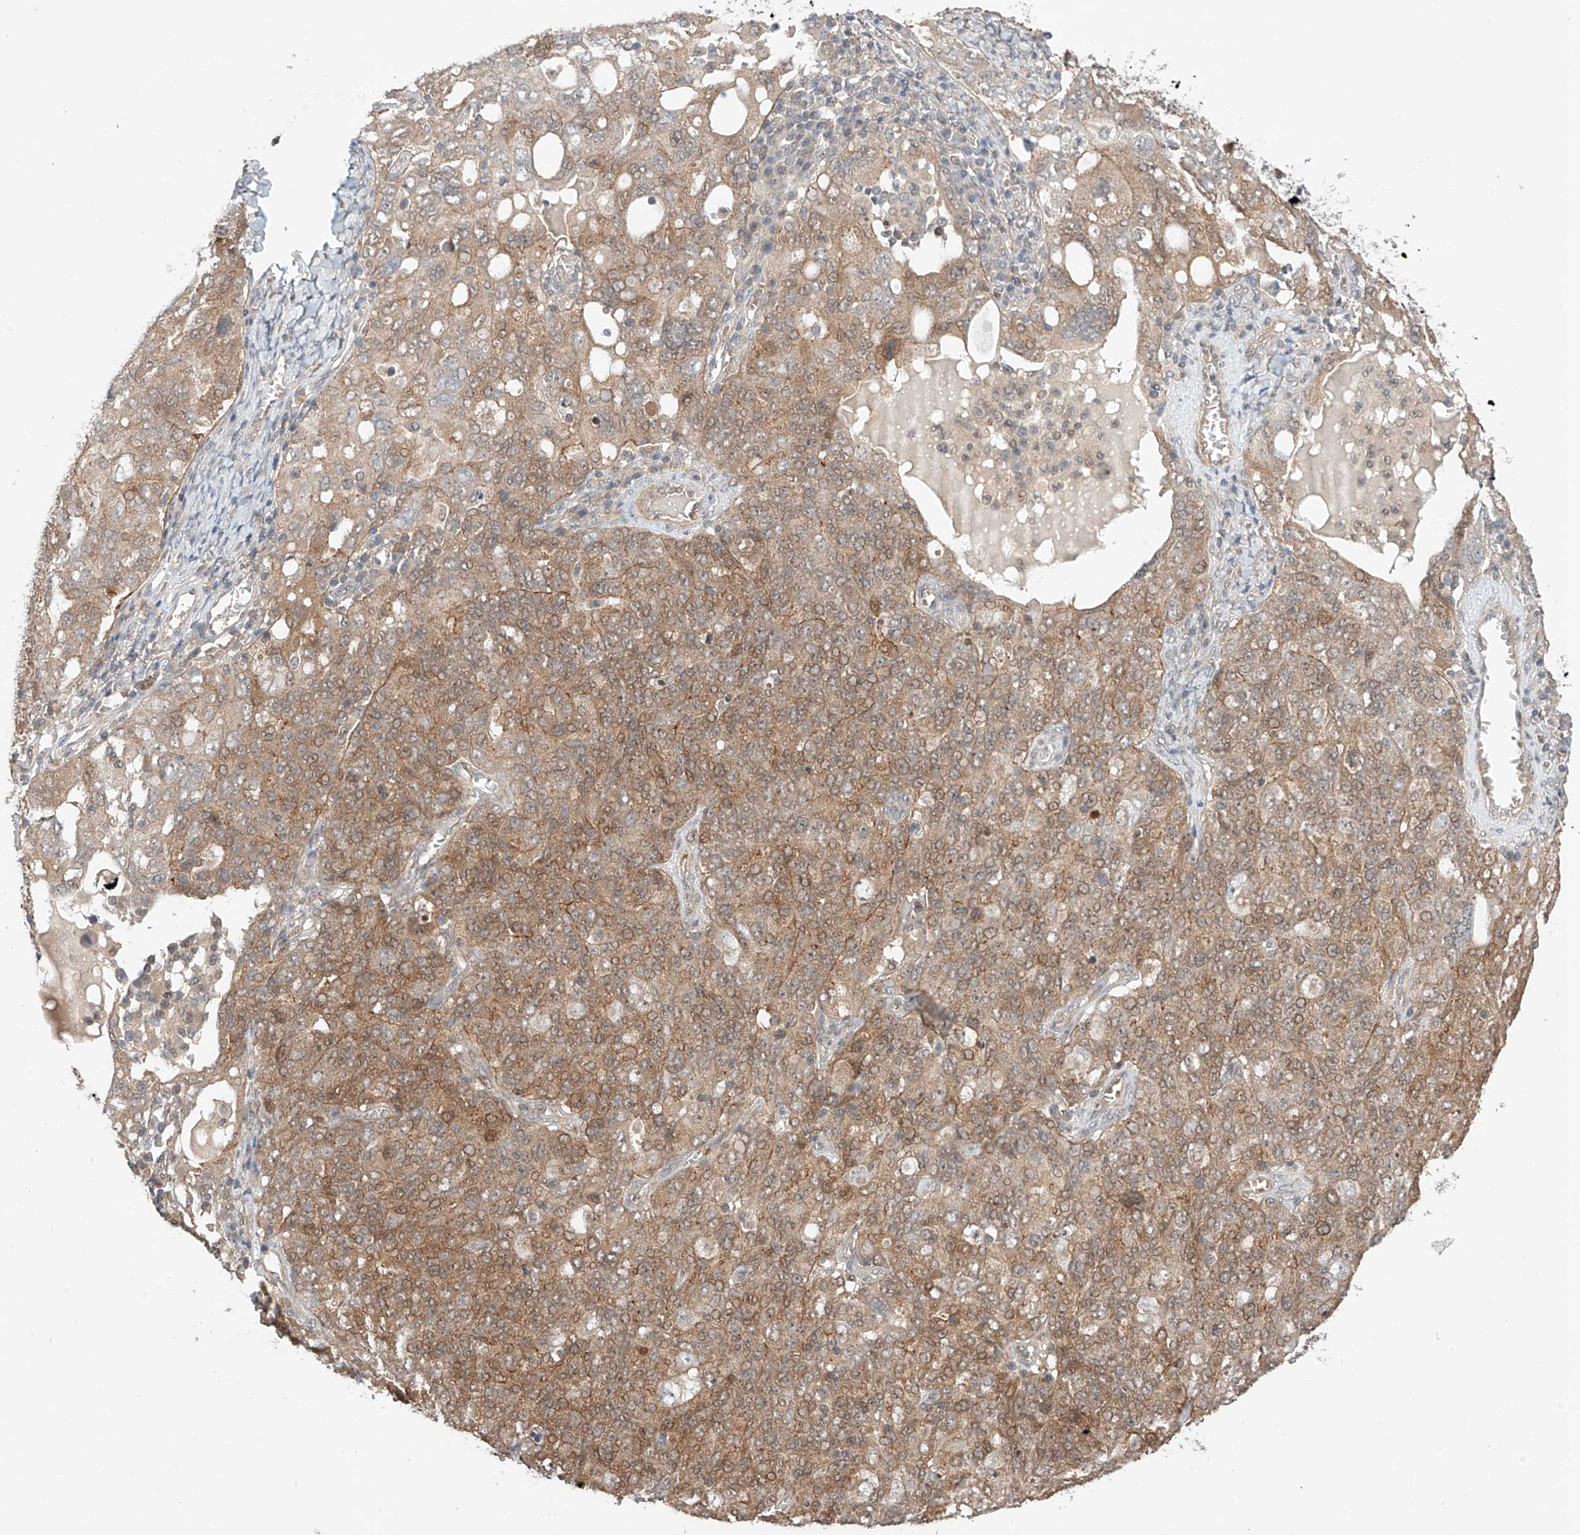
{"staining": {"intensity": "weak", "quantity": "25%-75%", "location": "cytoplasmic/membranous"}, "tissue": "ovarian cancer", "cell_type": "Tumor cells", "image_type": "cancer", "snomed": [{"axis": "morphology", "description": "Carcinoma, endometroid"}, {"axis": "topography", "description": "Ovary"}], "caption": "Weak cytoplasmic/membranous staining for a protein is seen in approximately 25%-75% of tumor cells of ovarian cancer (endometroid carcinoma) using IHC.", "gene": "TSR2", "patient": {"sex": "female", "age": 62}}